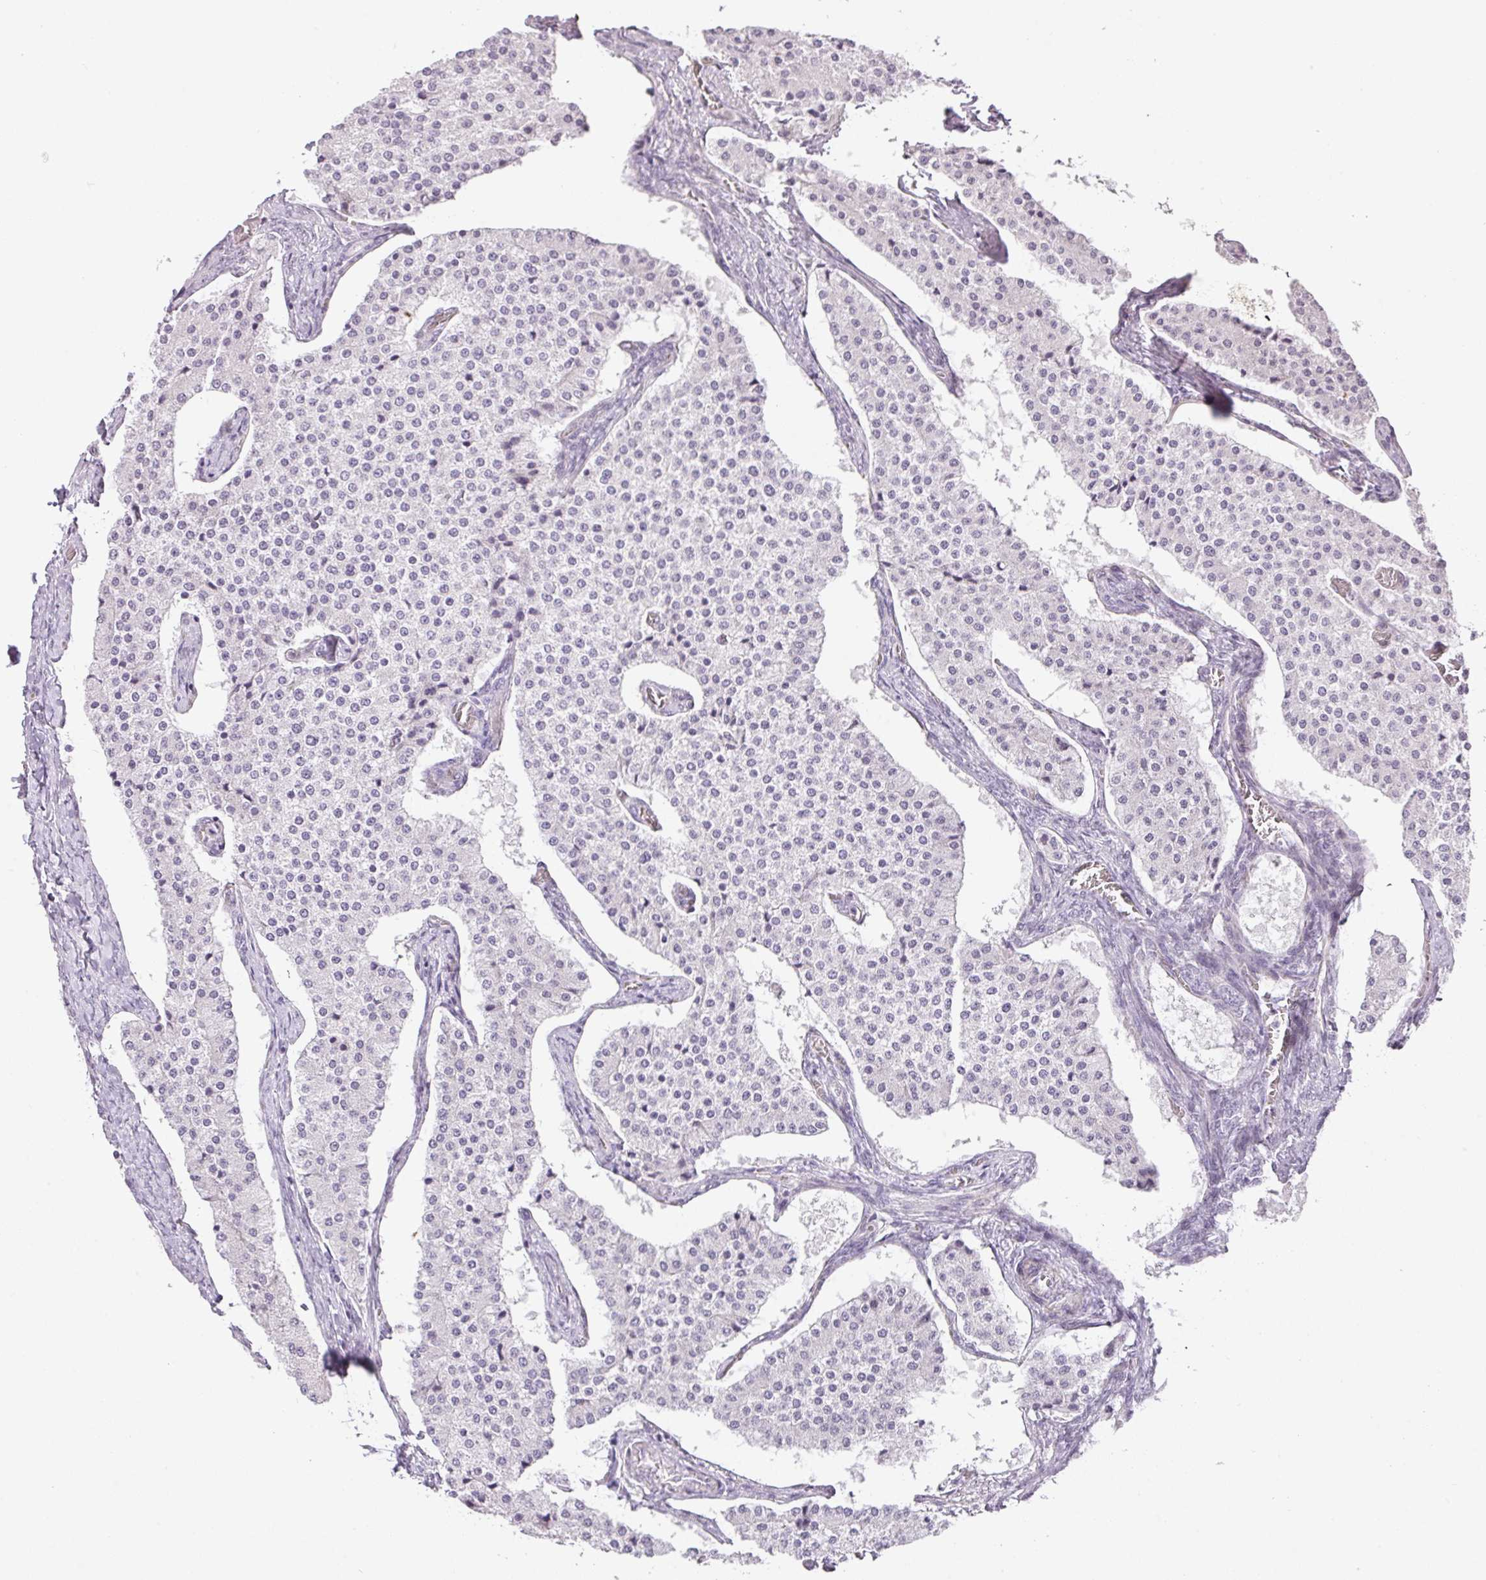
{"staining": {"intensity": "negative", "quantity": "none", "location": "none"}, "tissue": "carcinoid", "cell_type": "Tumor cells", "image_type": "cancer", "snomed": [{"axis": "morphology", "description": "Carcinoid, malignant, NOS"}, {"axis": "topography", "description": "Colon"}], "caption": "This is an IHC photomicrograph of human malignant carcinoid. There is no staining in tumor cells.", "gene": "RAX2", "patient": {"sex": "female", "age": 52}}